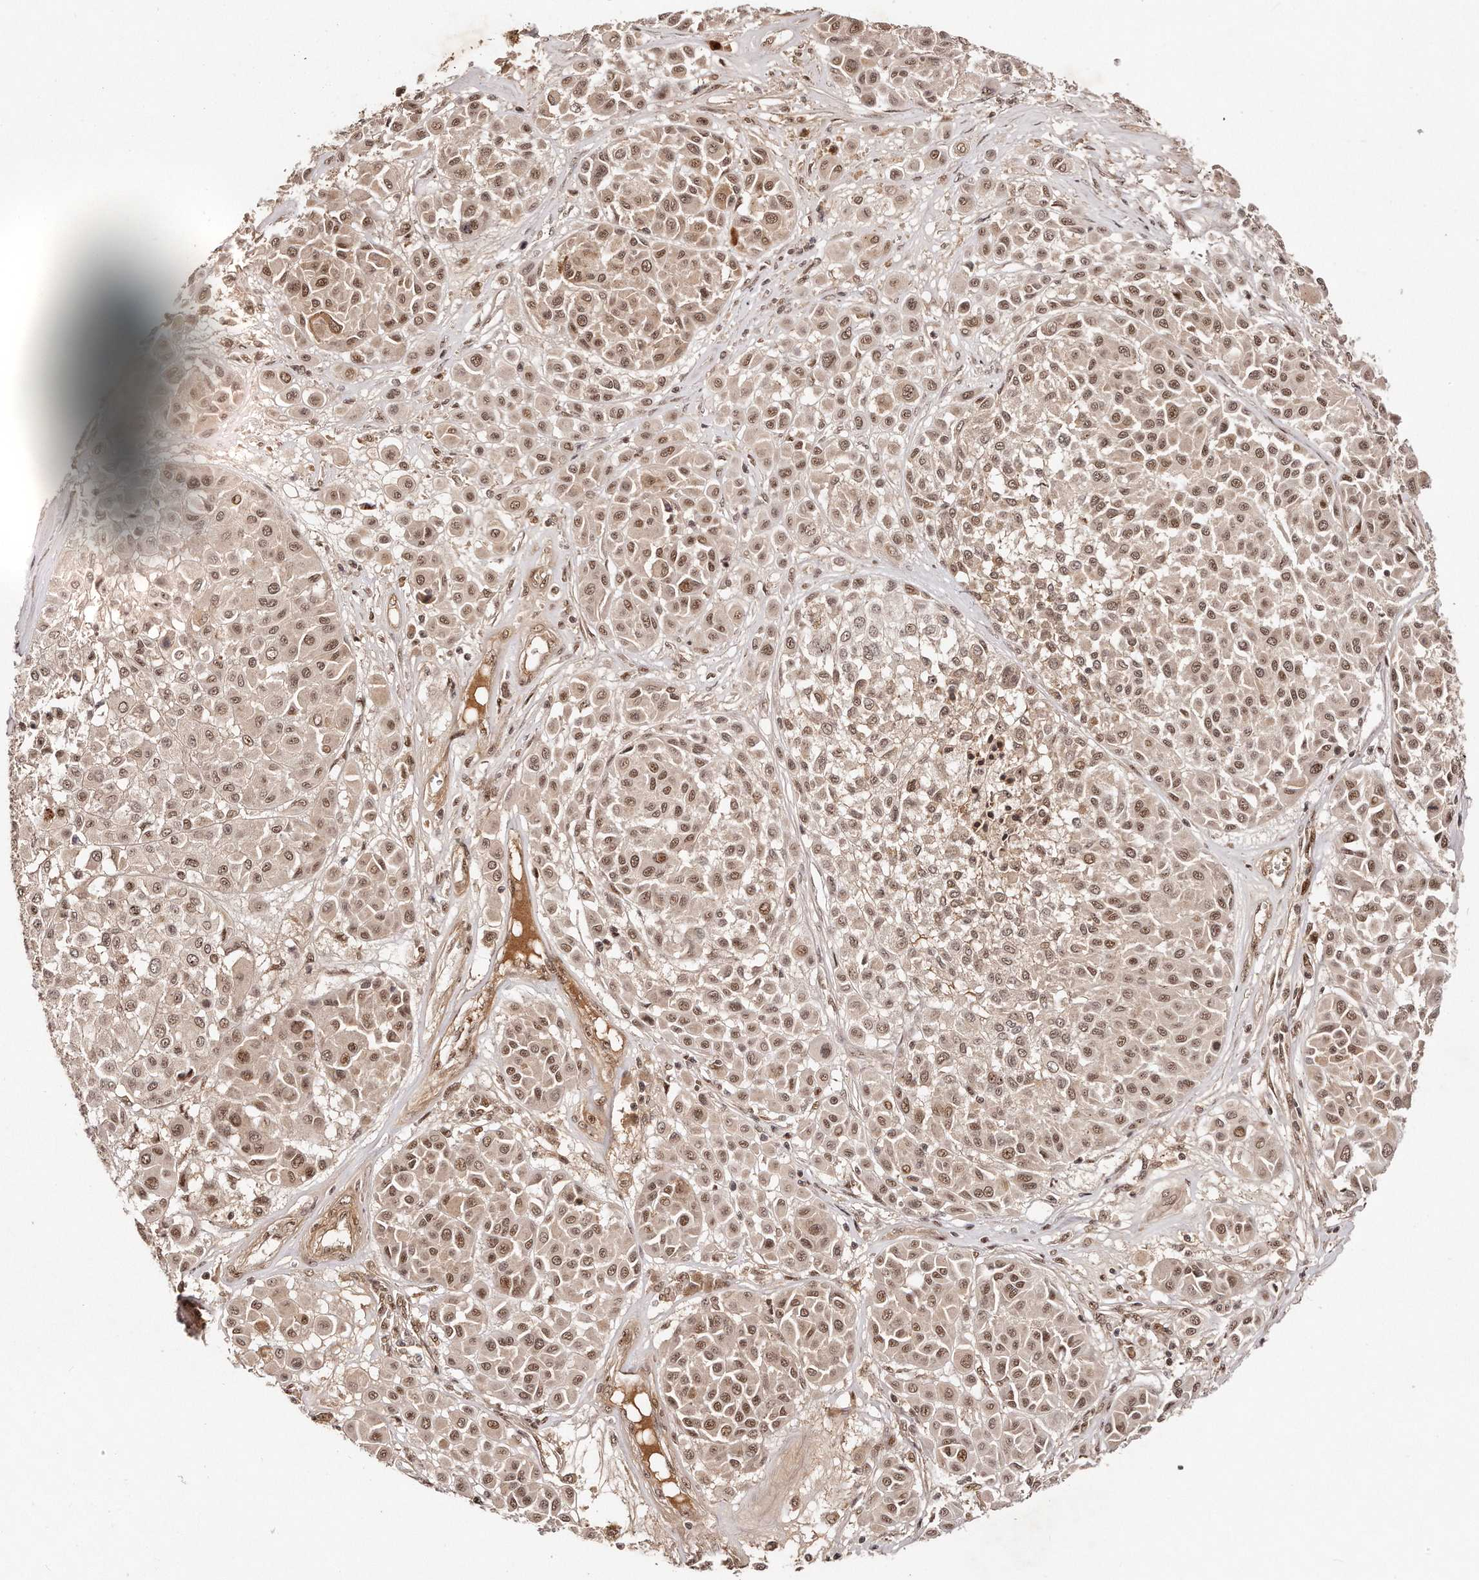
{"staining": {"intensity": "moderate", "quantity": ">75%", "location": "nuclear"}, "tissue": "melanoma", "cell_type": "Tumor cells", "image_type": "cancer", "snomed": [{"axis": "morphology", "description": "Malignant melanoma, Metastatic site"}, {"axis": "topography", "description": "Soft tissue"}], "caption": "Melanoma was stained to show a protein in brown. There is medium levels of moderate nuclear expression in approximately >75% of tumor cells. (DAB (3,3'-diaminobenzidine) IHC with brightfield microscopy, high magnification).", "gene": "SOX4", "patient": {"sex": "male", "age": 41}}